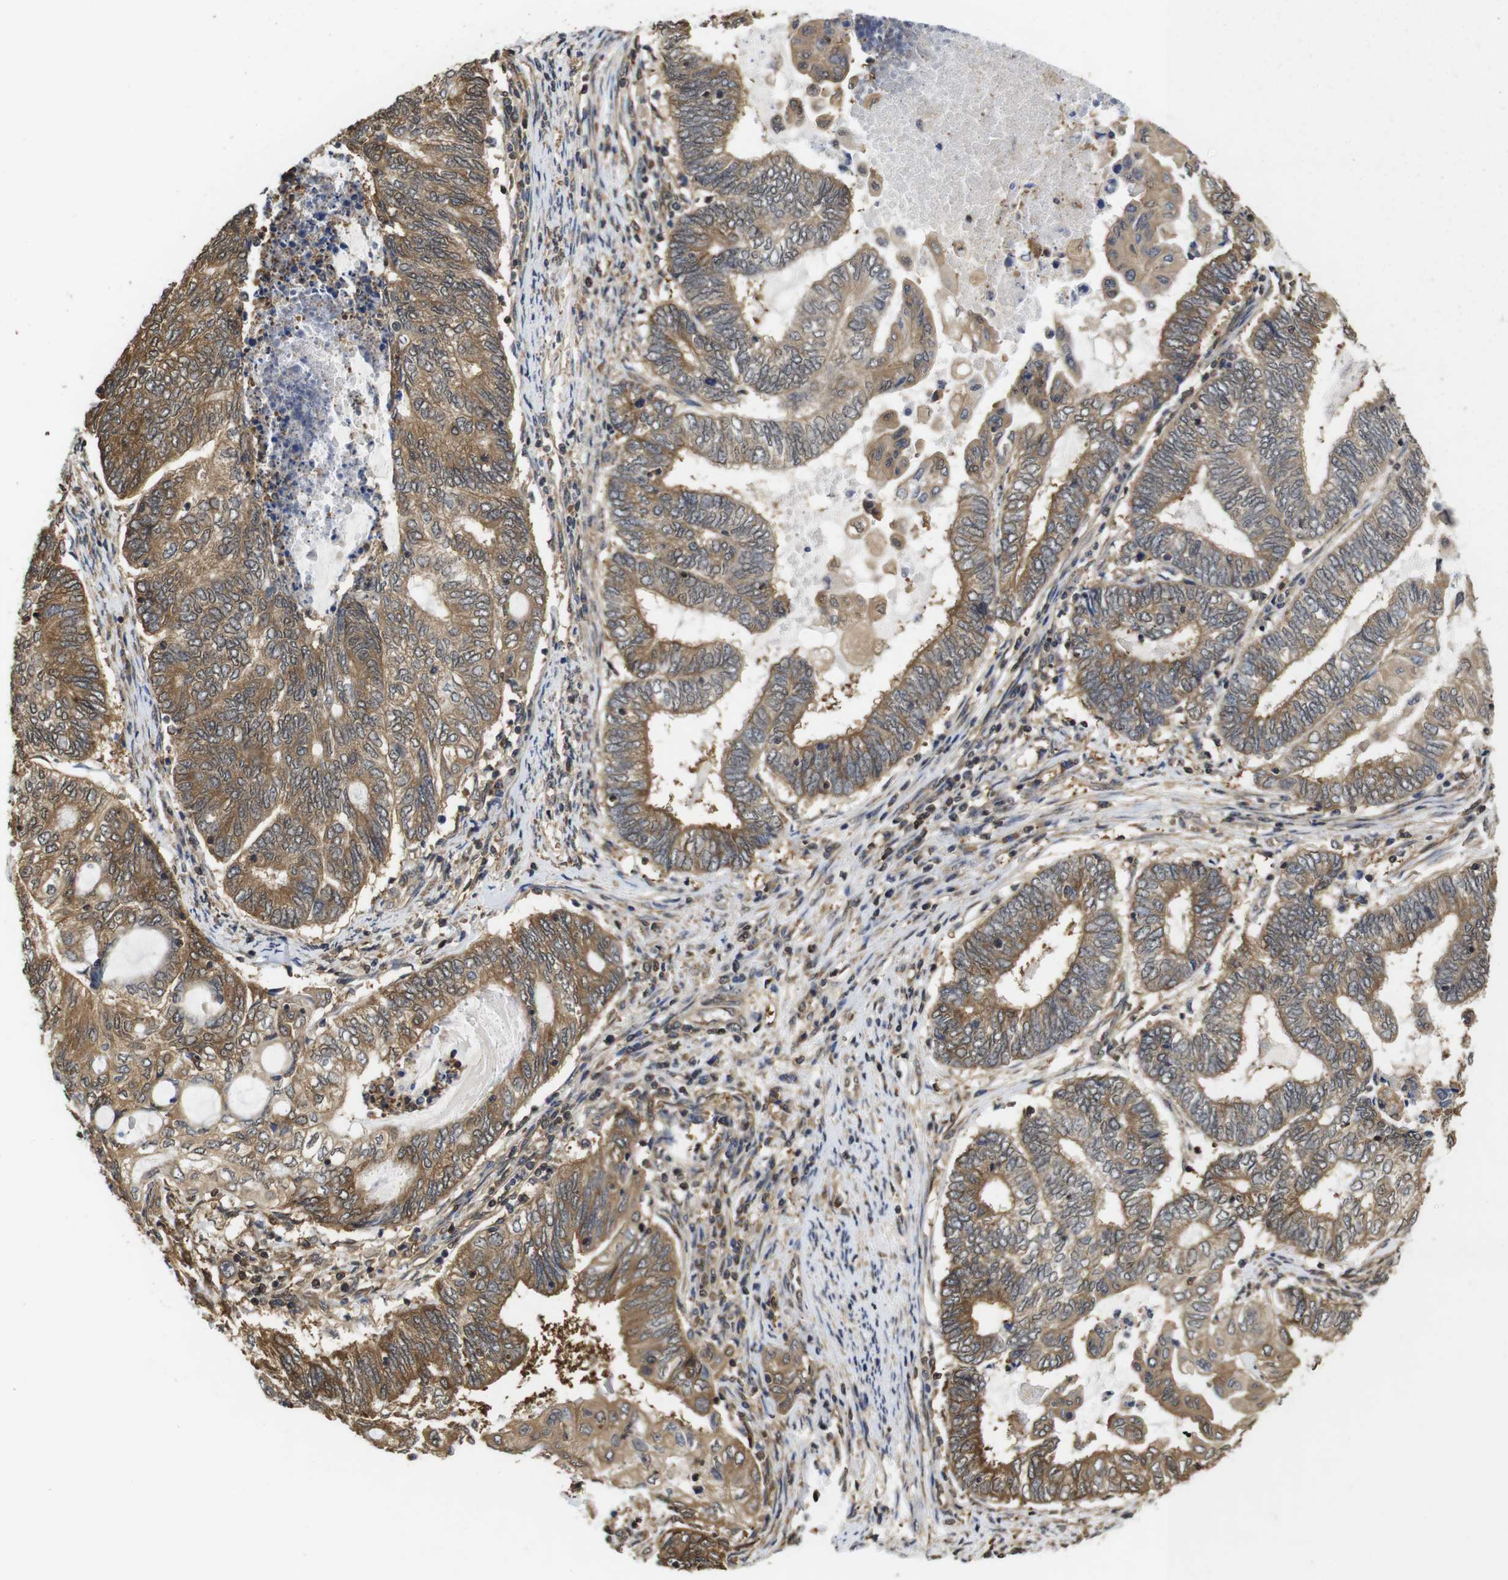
{"staining": {"intensity": "moderate", "quantity": ">75%", "location": "cytoplasmic/membranous"}, "tissue": "endometrial cancer", "cell_type": "Tumor cells", "image_type": "cancer", "snomed": [{"axis": "morphology", "description": "Adenocarcinoma, NOS"}, {"axis": "topography", "description": "Uterus"}, {"axis": "topography", "description": "Endometrium"}], "caption": "Endometrial cancer (adenocarcinoma) stained for a protein displays moderate cytoplasmic/membranous positivity in tumor cells.", "gene": "SUMO3", "patient": {"sex": "female", "age": 70}}